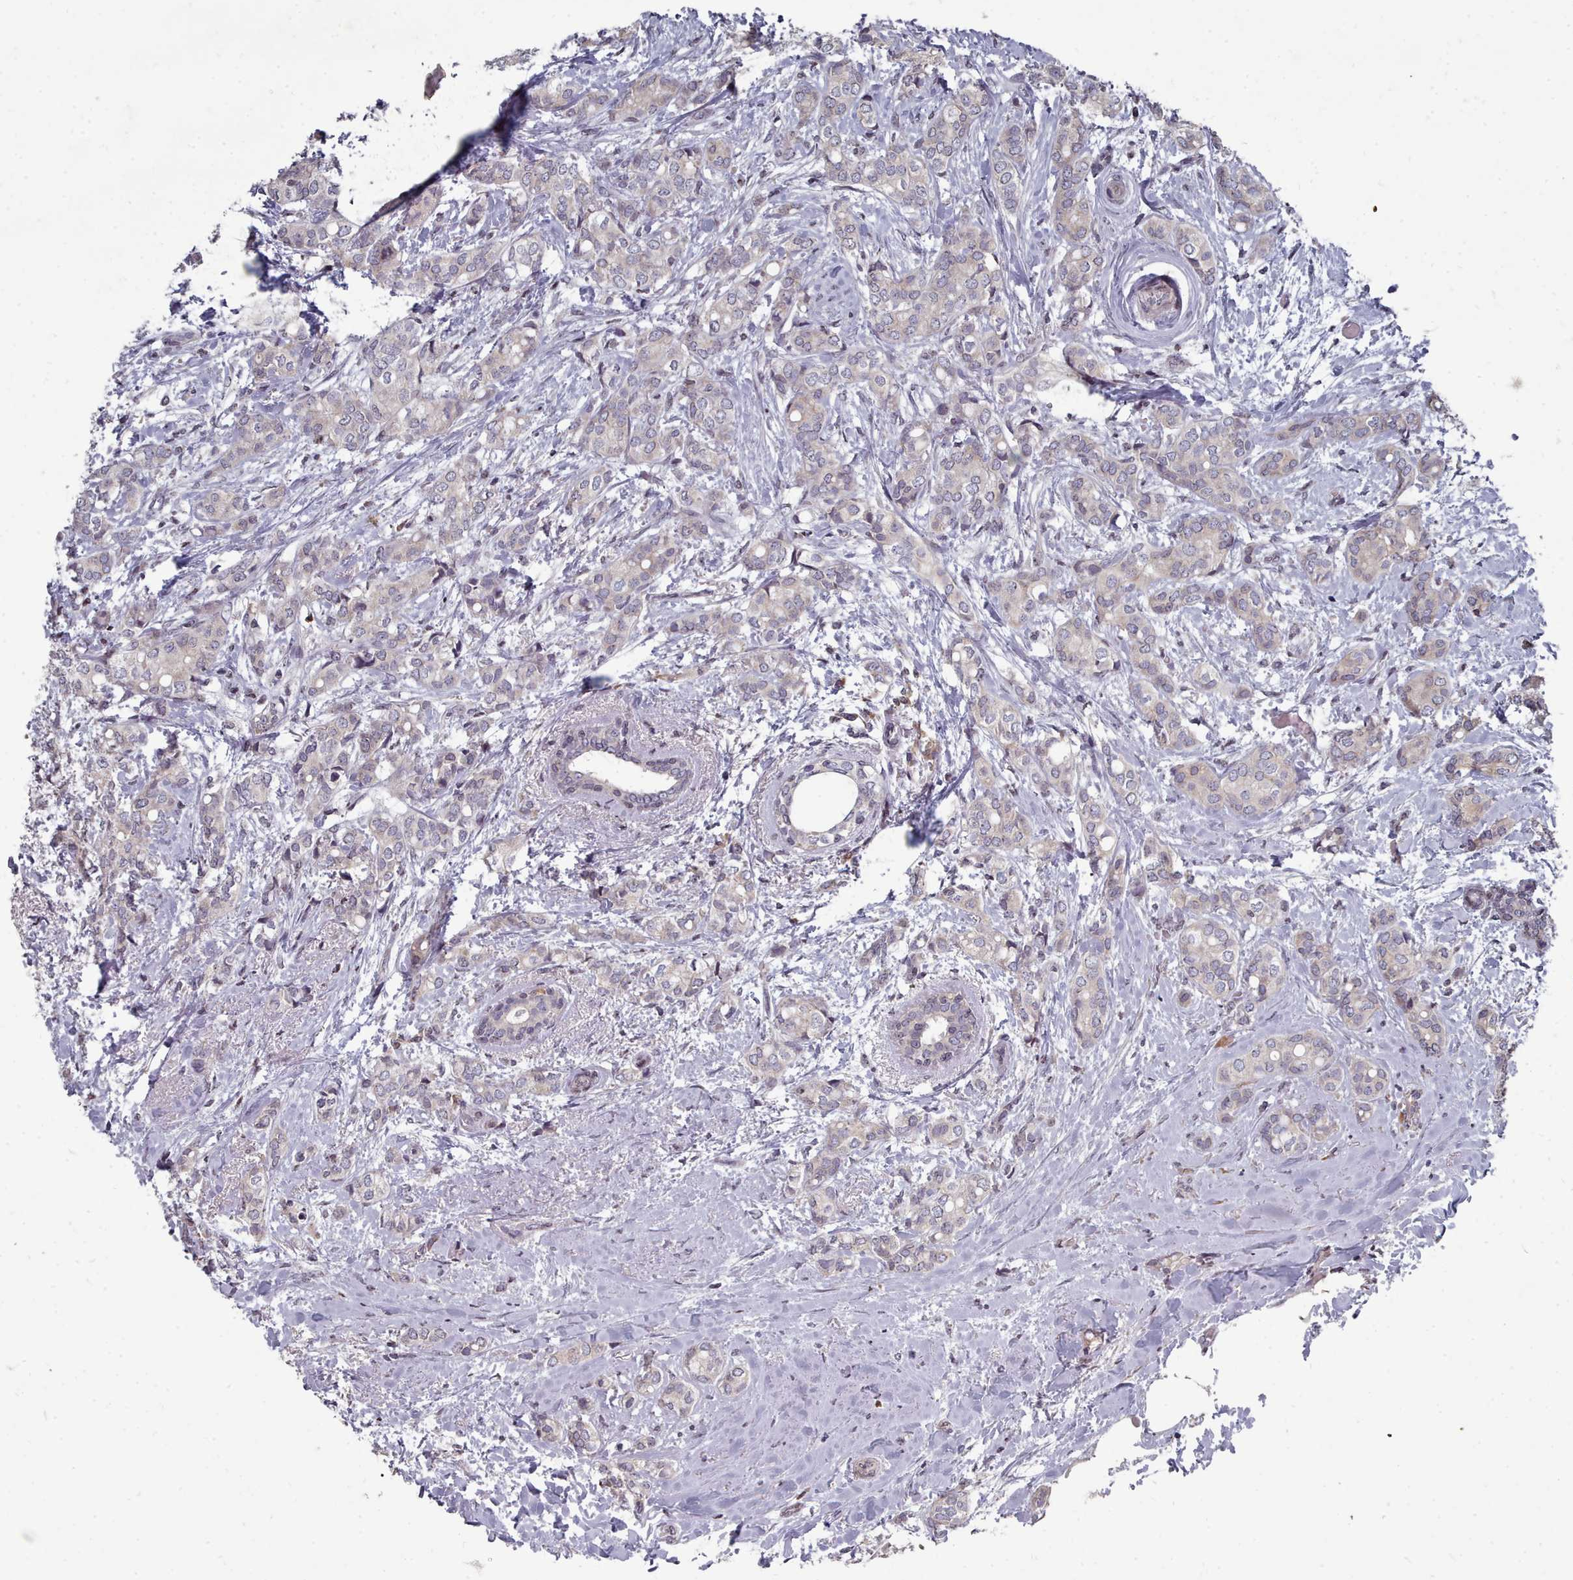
{"staining": {"intensity": "negative", "quantity": "none", "location": "none"}, "tissue": "breast cancer", "cell_type": "Tumor cells", "image_type": "cancer", "snomed": [{"axis": "morphology", "description": "Duct carcinoma"}, {"axis": "topography", "description": "Breast"}], "caption": "Tumor cells are negative for protein expression in human breast invasive ductal carcinoma.", "gene": "ACKR3", "patient": {"sex": "female", "age": 73}}